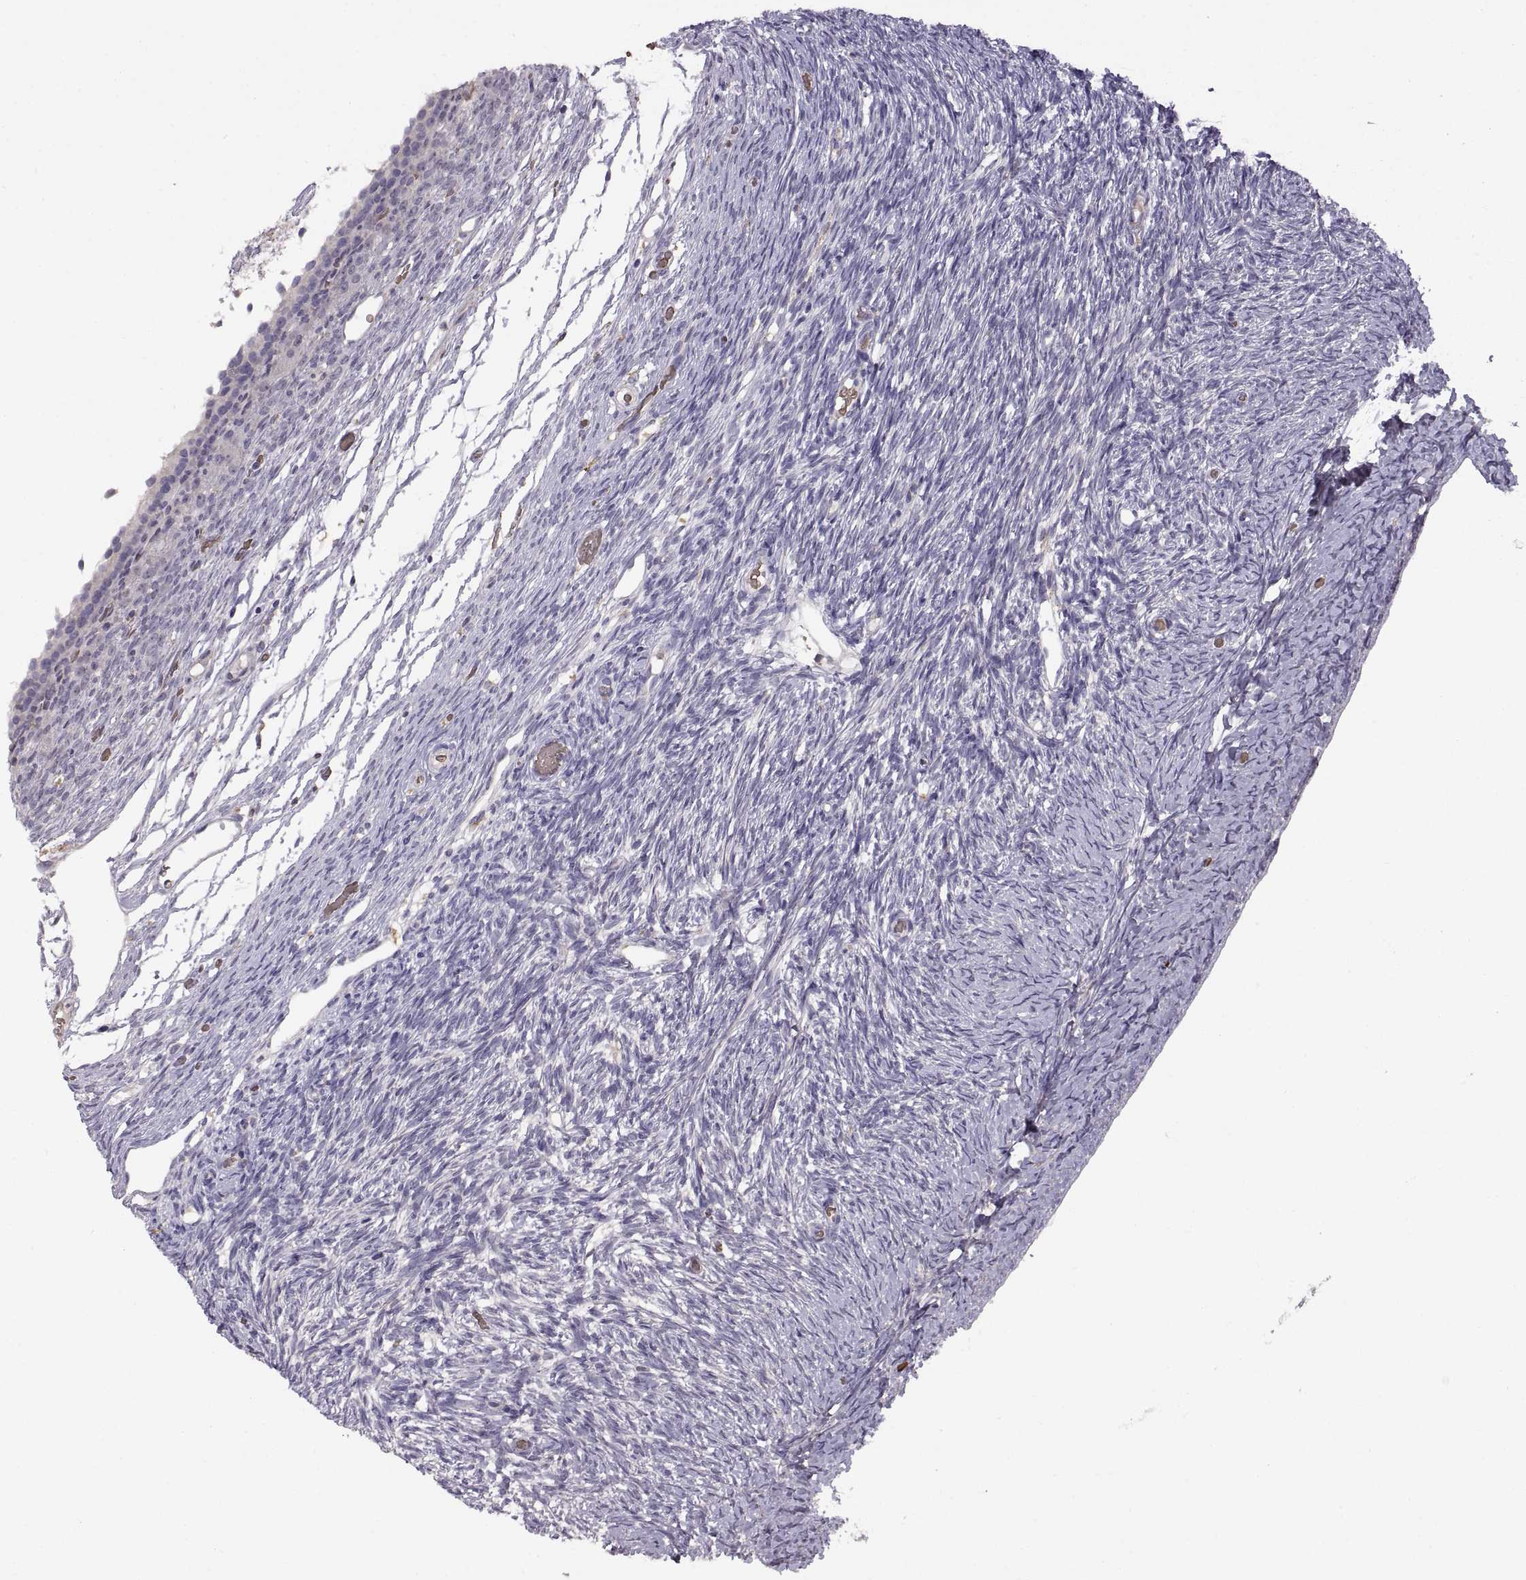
{"staining": {"intensity": "negative", "quantity": "none", "location": "none"}, "tissue": "ovary", "cell_type": "Follicle cells", "image_type": "normal", "snomed": [{"axis": "morphology", "description": "Normal tissue, NOS"}, {"axis": "topography", "description": "Ovary"}], "caption": "Protein analysis of unremarkable ovary demonstrates no significant positivity in follicle cells. The staining was performed using DAB to visualize the protein expression in brown, while the nuclei were stained in blue with hematoxylin (Magnification: 20x).", "gene": "MEIOC", "patient": {"sex": "female", "age": 39}}